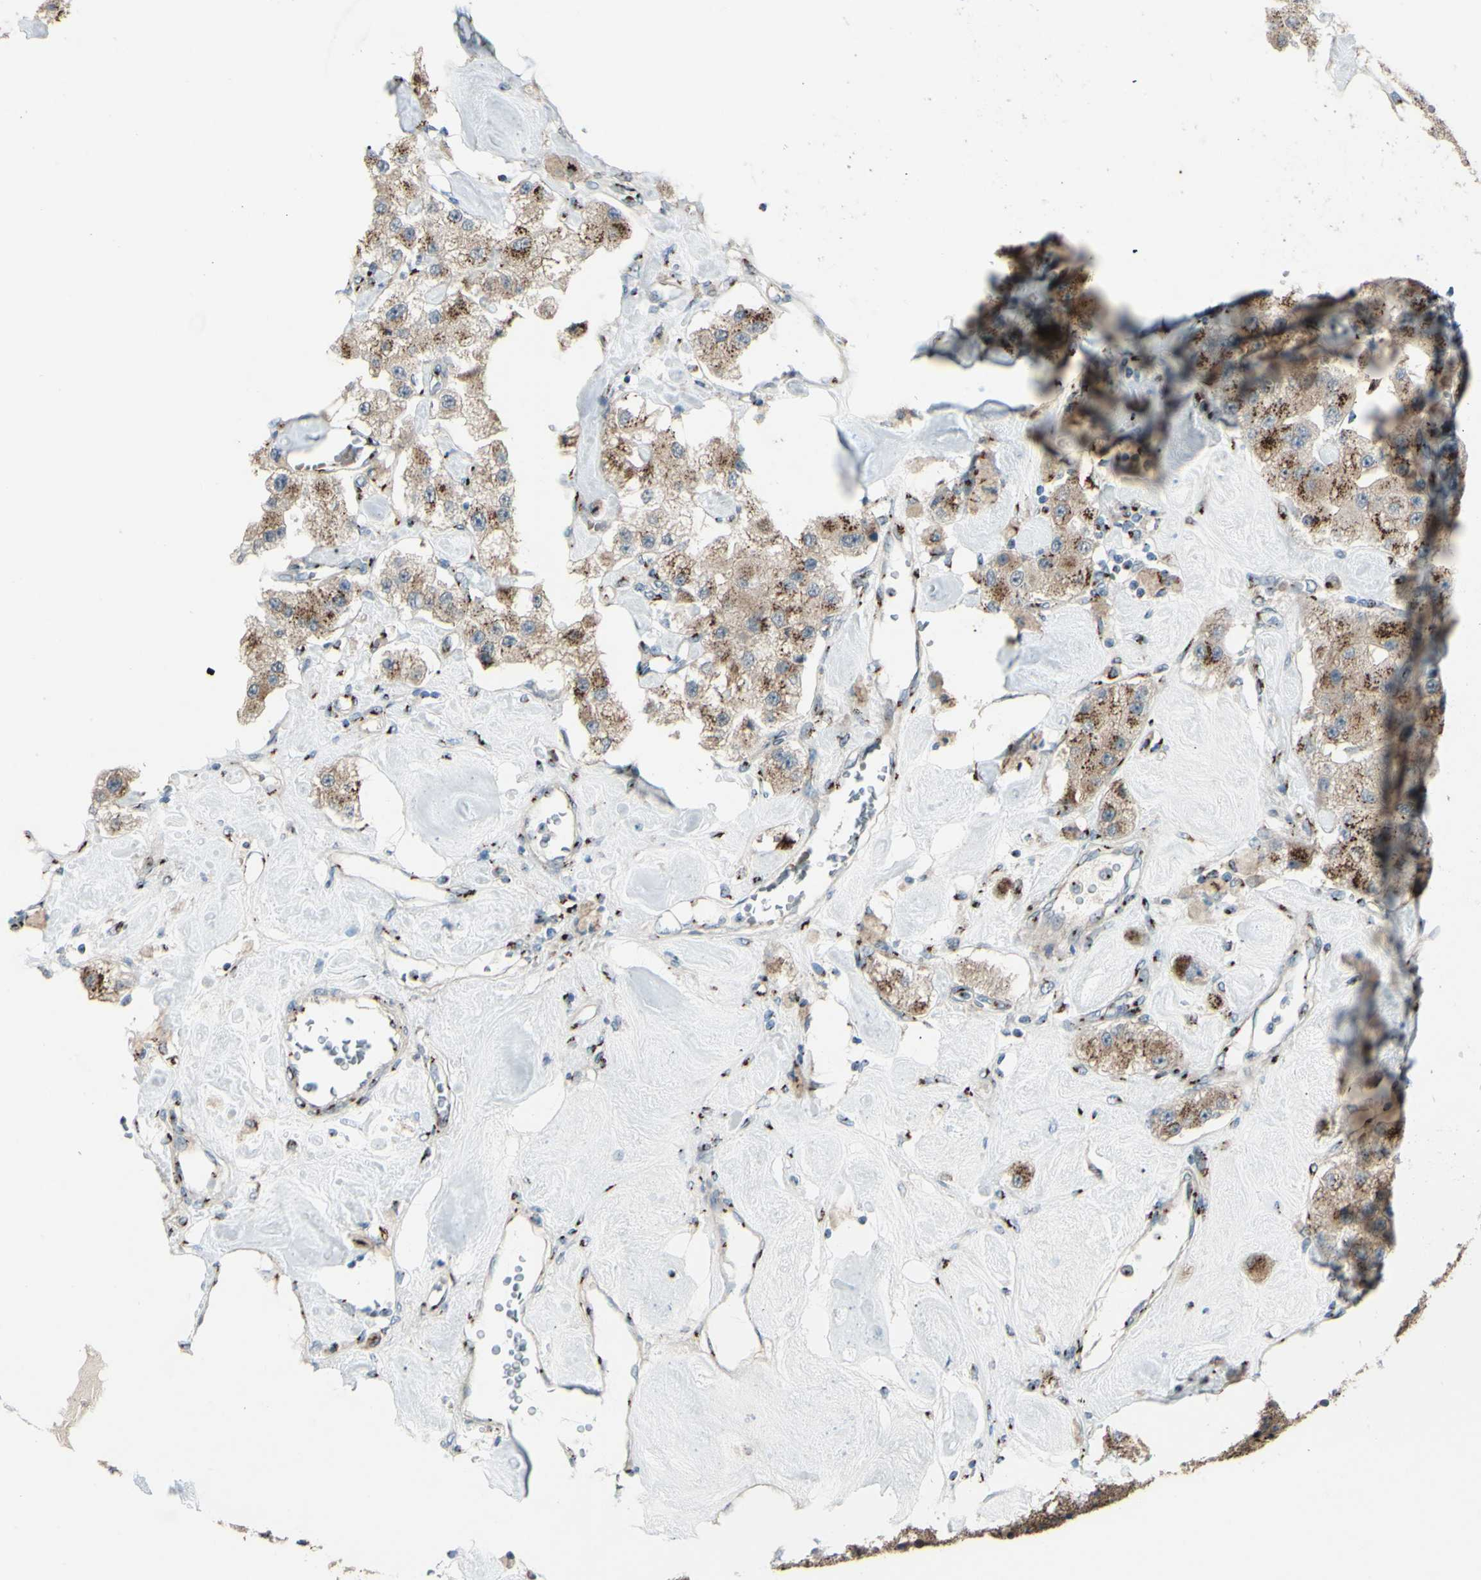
{"staining": {"intensity": "moderate", "quantity": ">75%", "location": "cytoplasmic/membranous"}, "tissue": "carcinoid", "cell_type": "Tumor cells", "image_type": "cancer", "snomed": [{"axis": "morphology", "description": "Carcinoid, malignant, NOS"}, {"axis": "topography", "description": "Pancreas"}], "caption": "Human carcinoid stained for a protein (brown) demonstrates moderate cytoplasmic/membranous positive positivity in about >75% of tumor cells.", "gene": "BPNT2", "patient": {"sex": "male", "age": 41}}